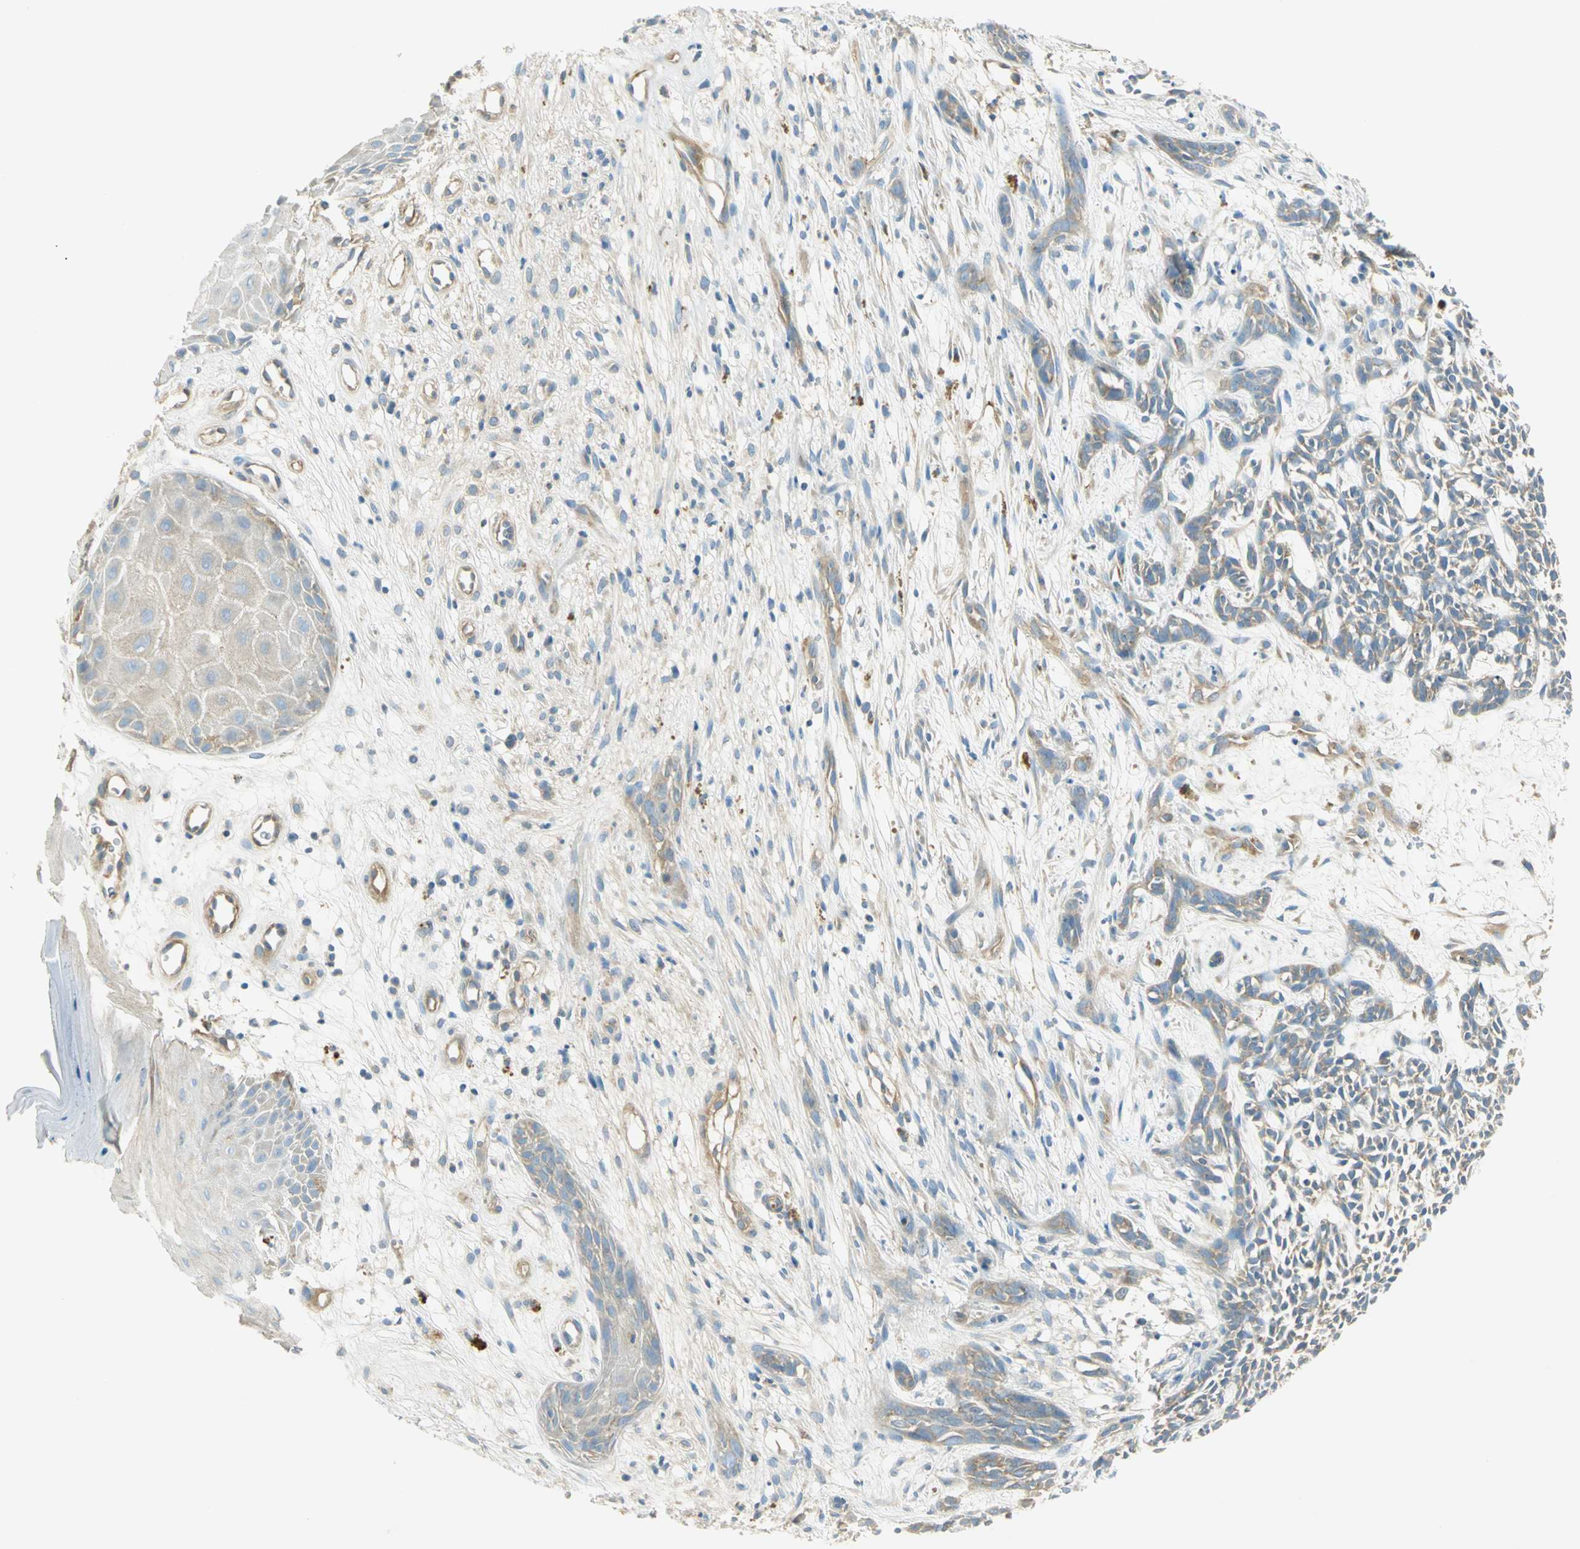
{"staining": {"intensity": "weak", "quantity": "25%-75%", "location": "cytoplasmic/membranous"}, "tissue": "skin cancer", "cell_type": "Tumor cells", "image_type": "cancer", "snomed": [{"axis": "morphology", "description": "Basal cell carcinoma"}, {"axis": "topography", "description": "Skin"}], "caption": "An image of human skin basal cell carcinoma stained for a protein displays weak cytoplasmic/membranous brown staining in tumor cells.", "gene": "TSC22D2", "patient": {"sex": "female", "age": 84}}